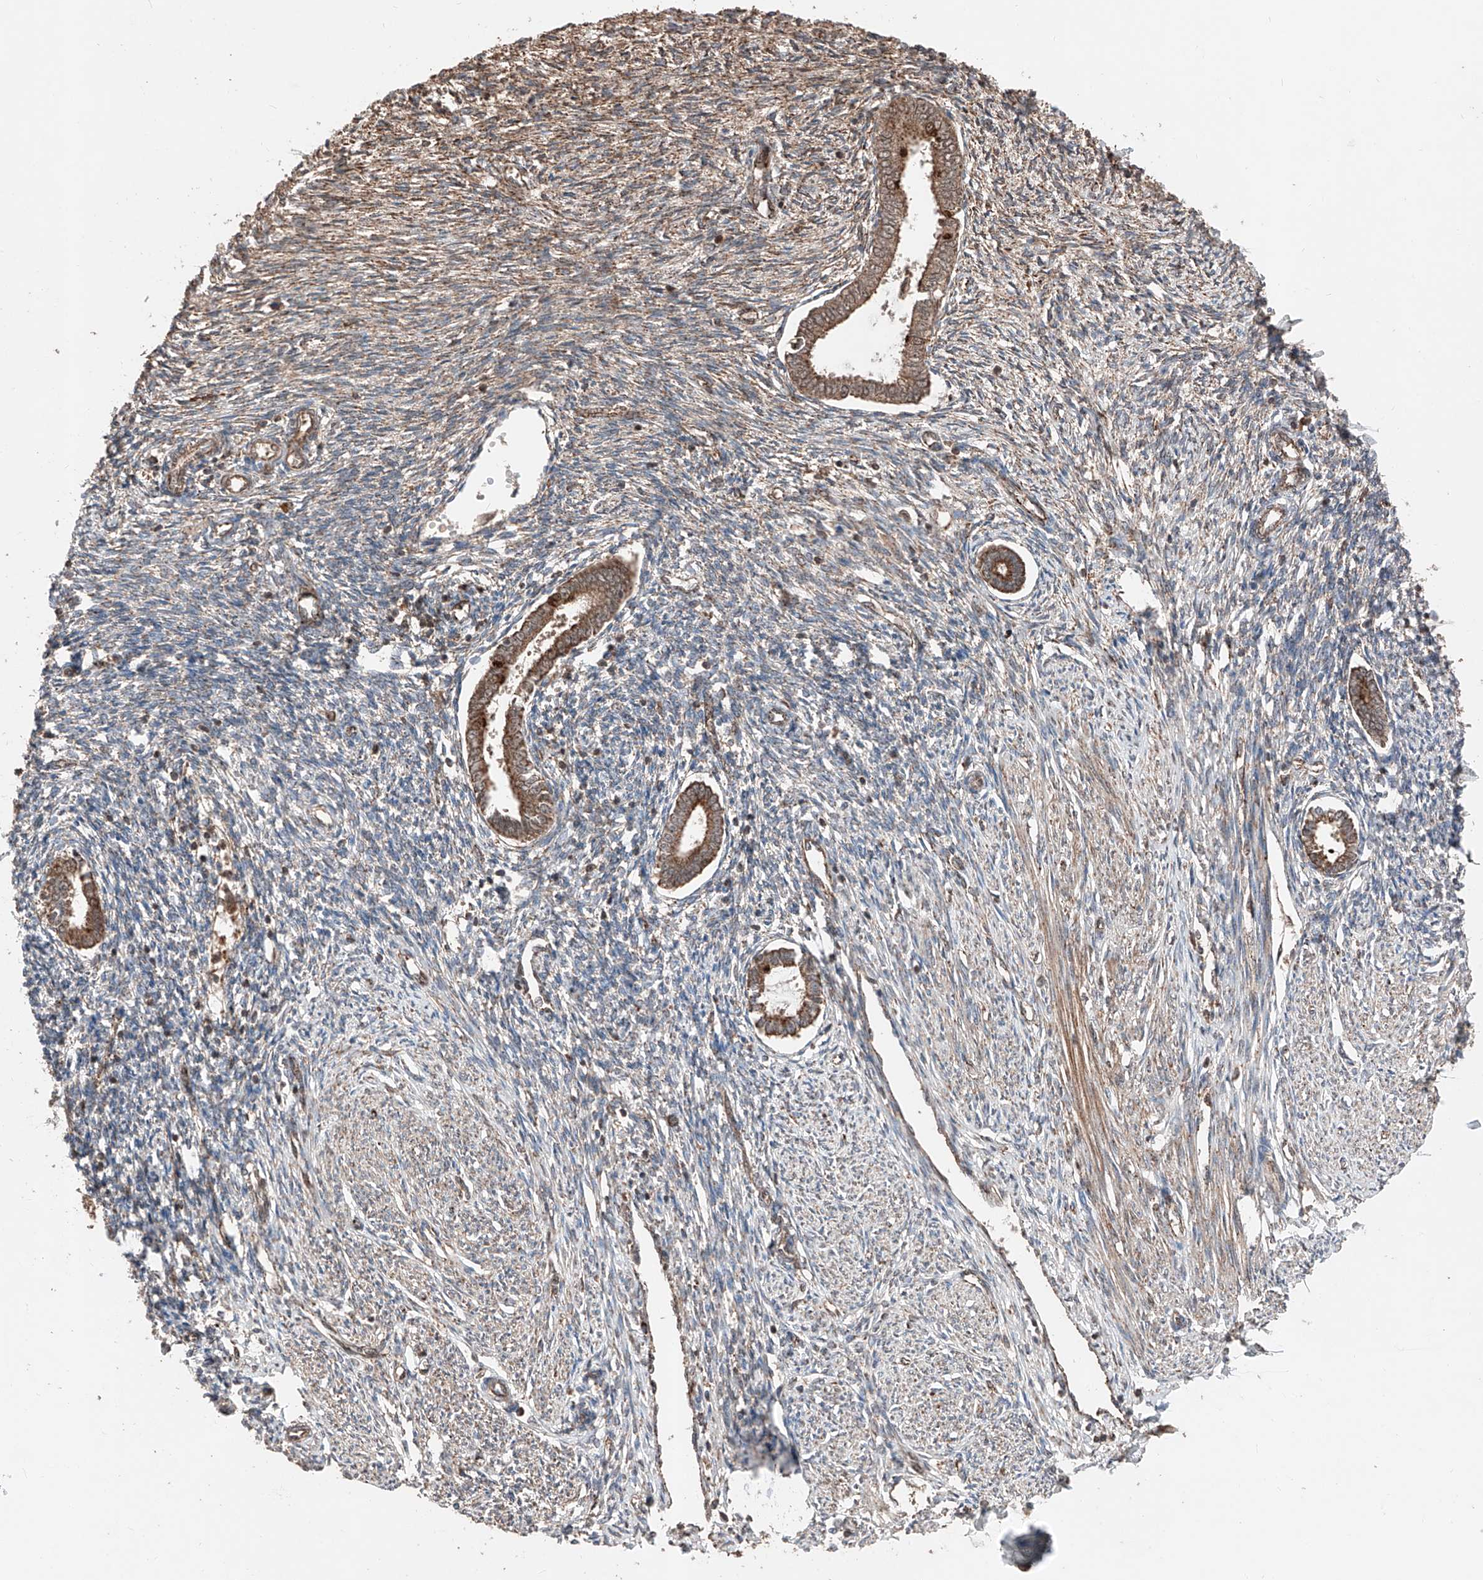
{"staining": {"intensity": "moderate", "quantity": "<25%", "location": "cytoplasmic/membranous"}, "tissue": "endometrium", "cell_type": "Cells in endometrial stroma", "image_type": "normal", "snomed": [{"axis": "morphology", "description": "Normal tissue, NOS"}, {"axis": "topography", "description": "Endometrium"}], "caption": "Protein expression analysis of benign endometrium shows moderate cytoplasmic/membranous expression in about <25% of cells in endometrial stroma.", "gene": "ZSCAN29", "patient": {"sex": "female", "age": 56}}